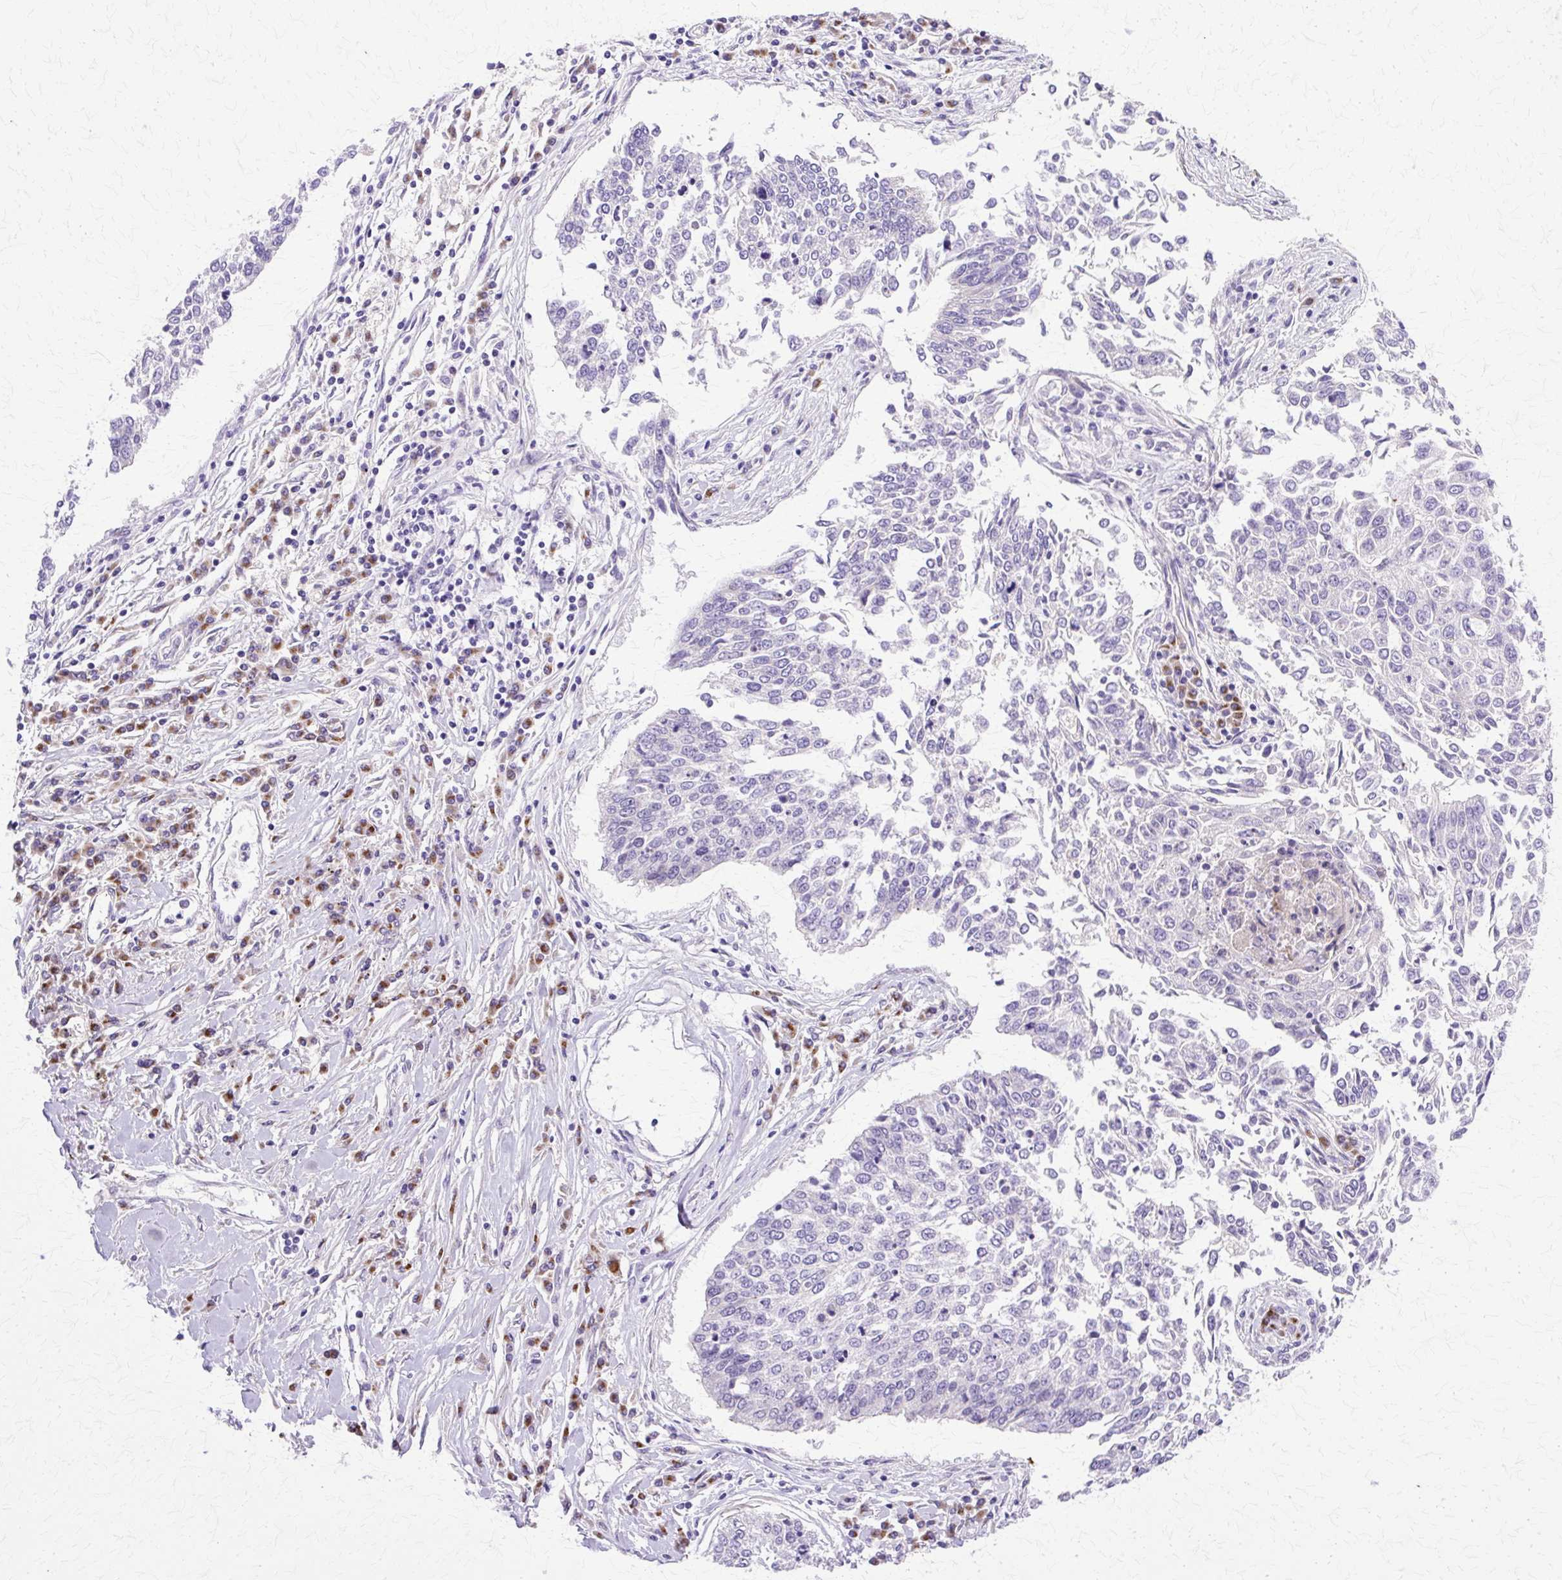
{"staining": {"intensity": "negative", "quantity": "none", "location": "none"}, "tissue": "lung cancer", "cell_type": "Tumor cells", "image_type": "cancer", "snomed": [{"axis": "morphology", "description": "Normal tissue, NOS"}, {"axis": "morphology", "description": "Squamous cell carcinoma, NOS"}, {"axis": "topography", "description": "Cartilage tissue"}, {"axis": "topography", "description": "Bronchus"}, {"axis": "topography", "description": "Lung"}, {"axis": "topography", "description": "Peripheral nerve tissue"}], "caption": "Immunohistochemical staining of human lung cancer (squamous cell carcinoma) shows no significant positivity in tumor cells.", "gene": "TBC1D3G", "patient": {"sex": "female", "age": 49}}